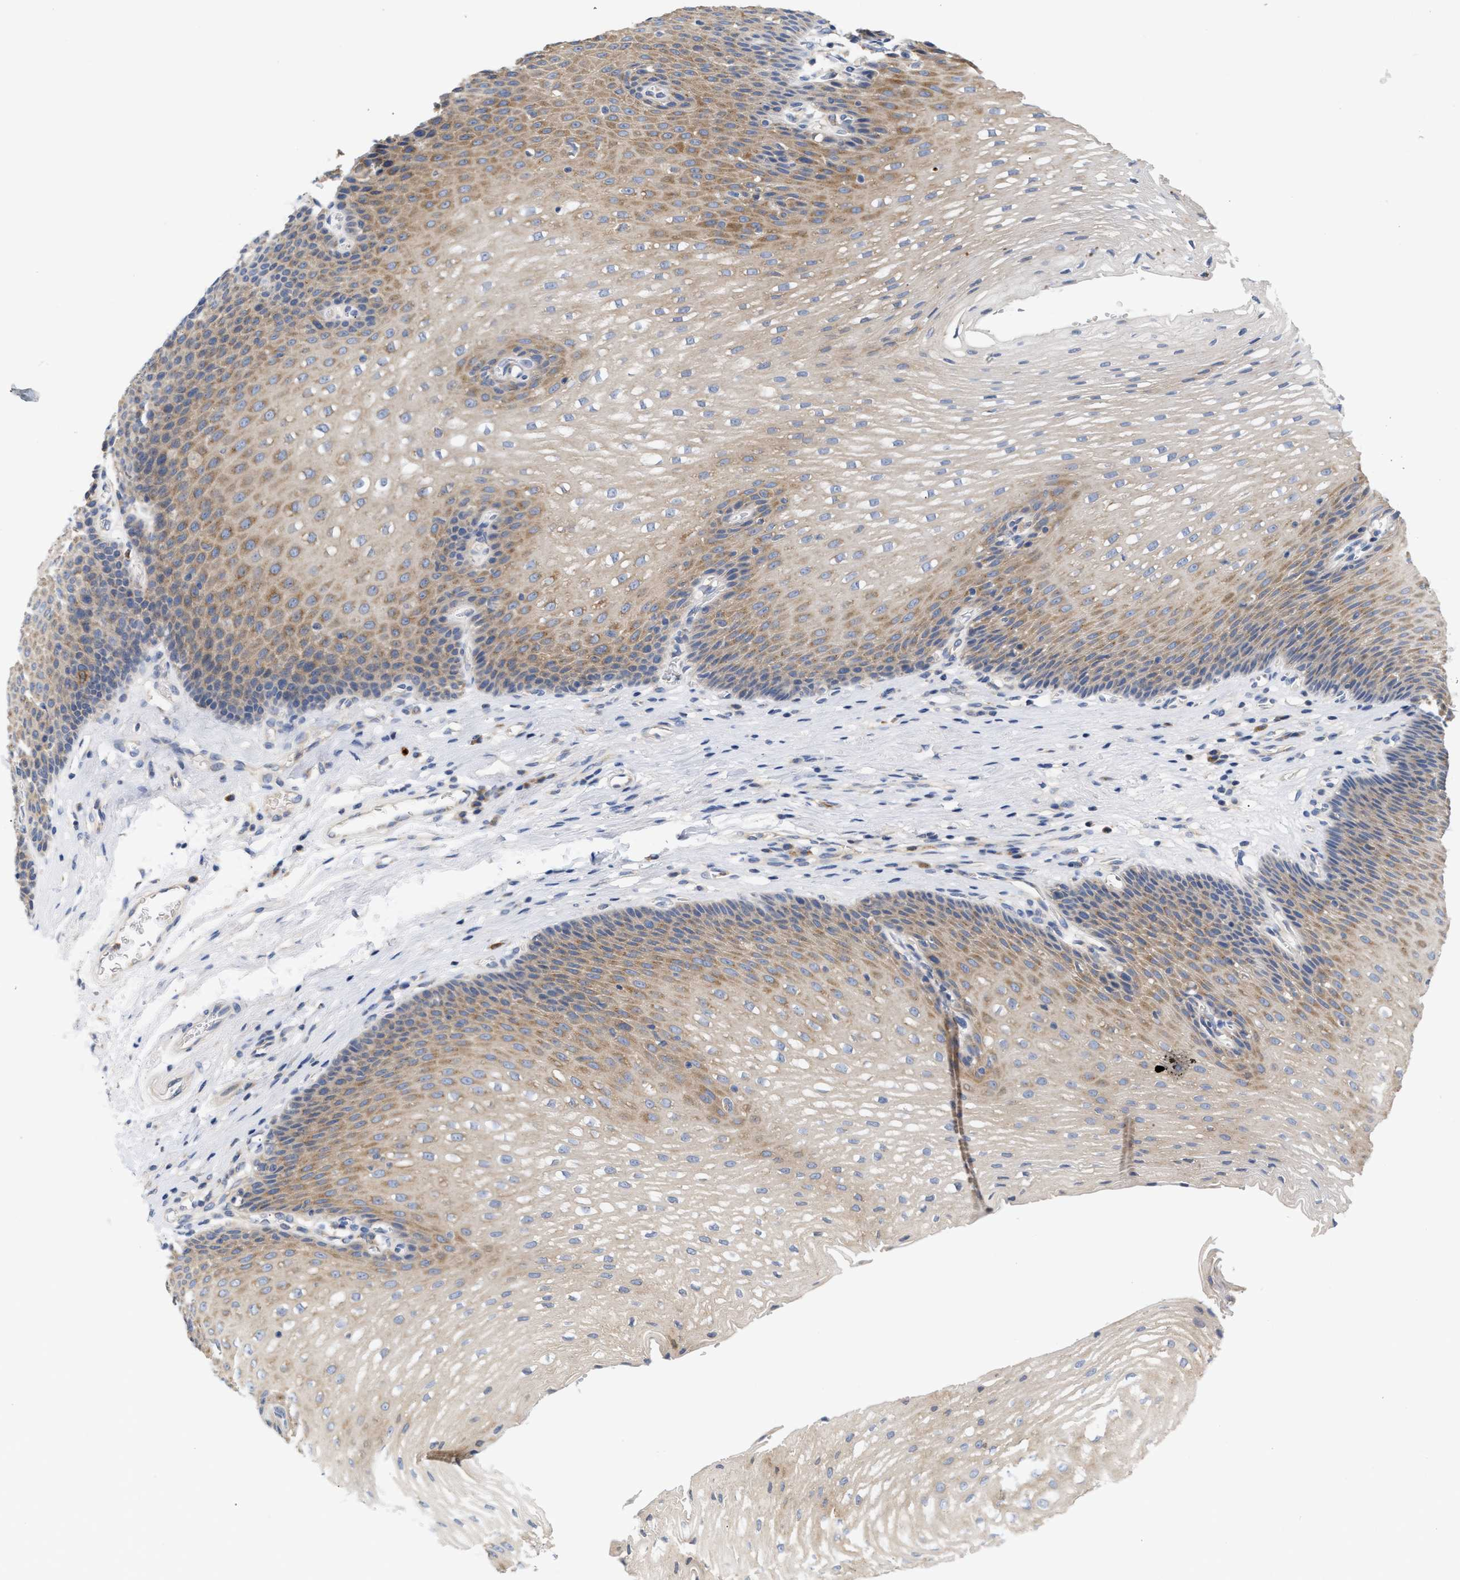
{"staining": {"intensity": "moderate", "quantity": ">75%", "location": "cytoplasmic/membranous"}, "tissue": "esophagus", "cell_type": "Squamous epithelial cells", "image_type": "normal", "snomed": [{"axis": "morphology", "description": "Normal tissue, NOS"}, {"axis": "topography", "description": "Esophagus"}], "caption": "This photomicrograph displays immunohistochemistry (IHC) staining of unremarkable esophagus, with medium moderate cytoplasmic/membranous staining in about >75% of squamous epithelial cells.", "gene": "TRIM50", "patient": {"sex": "male", "age": 48}}